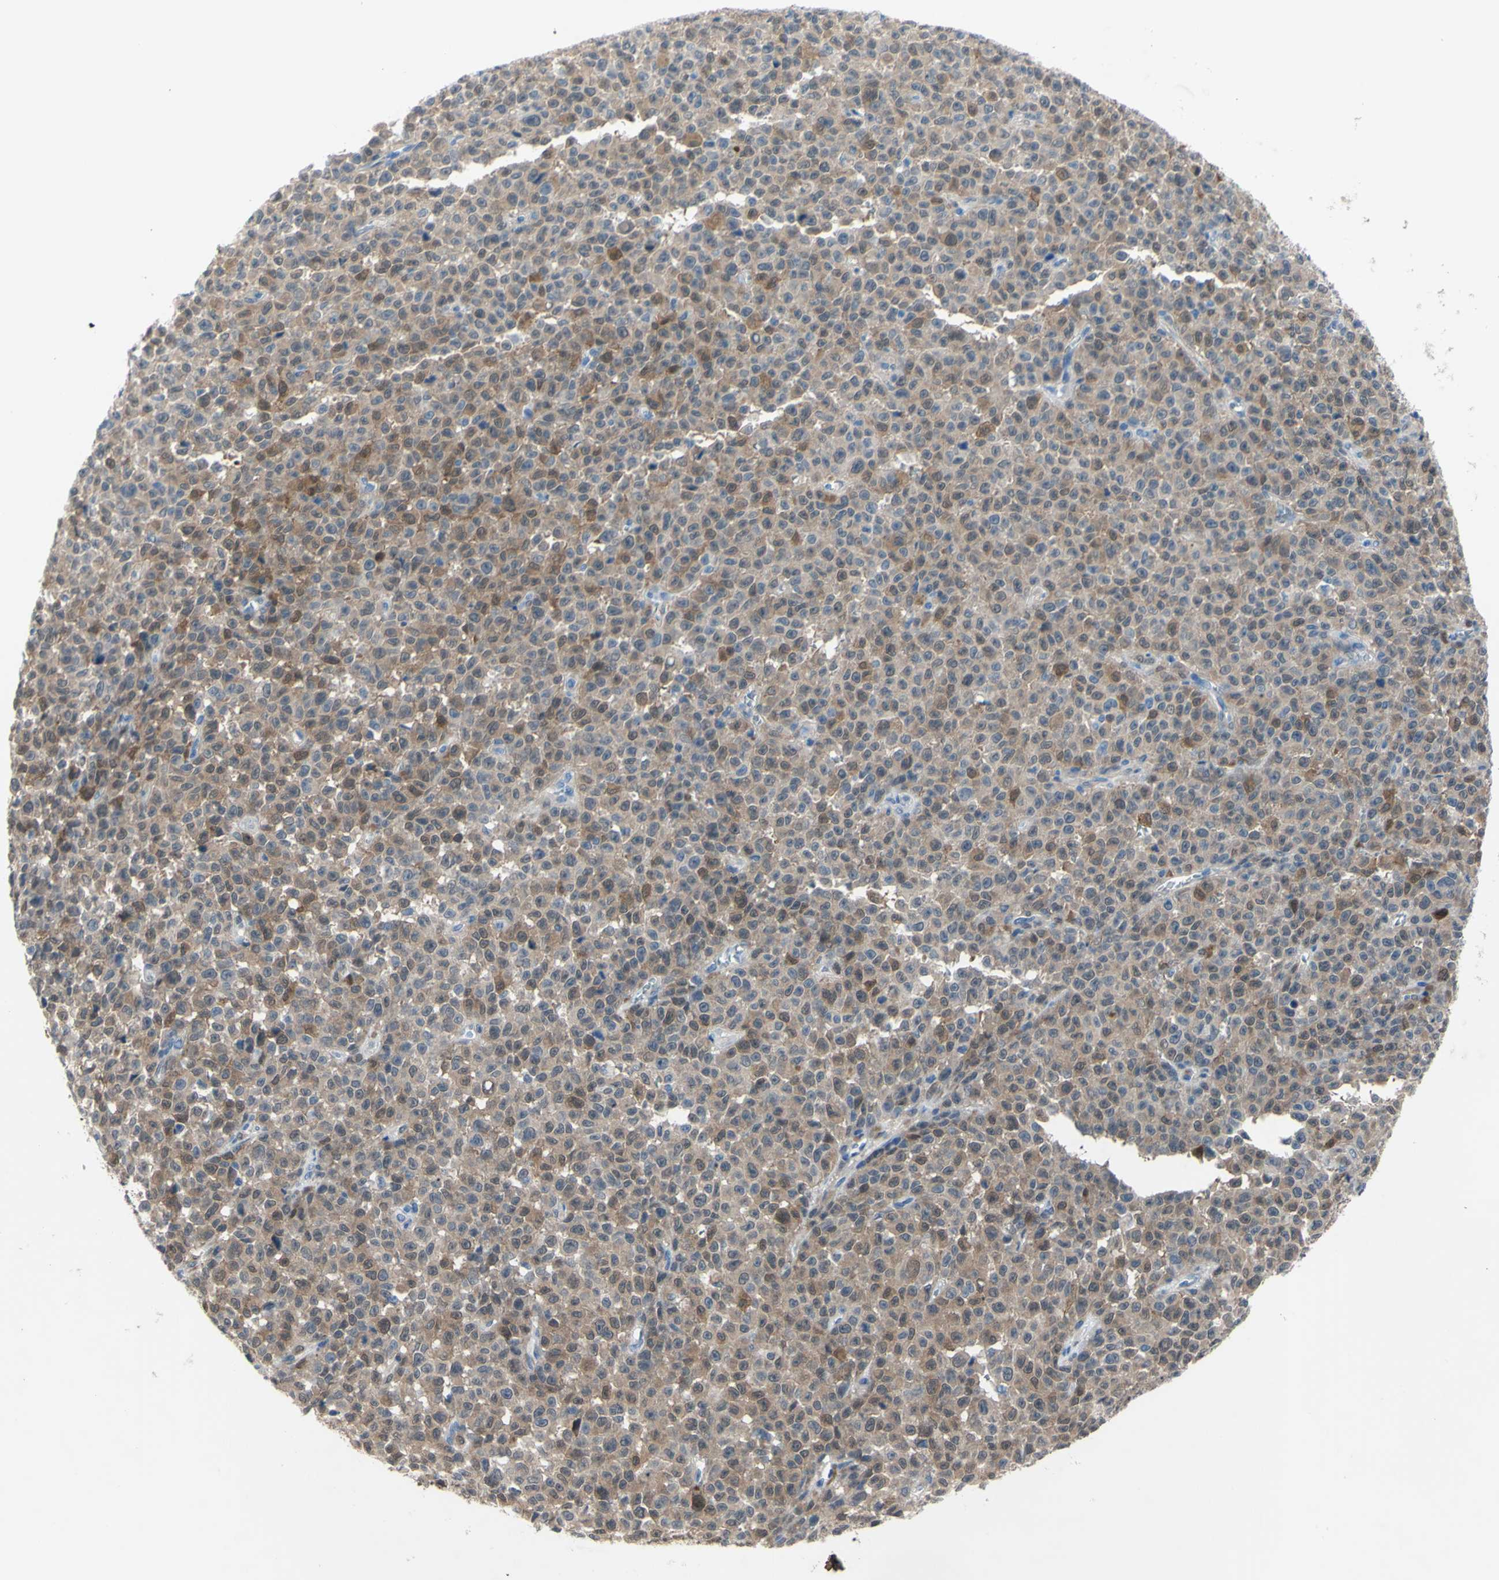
{"staining": {"intensity": "weak", "quantity": ">75%", "location": "cytoplasmic/membranous"}, "tissue": "melanoma", "cell_type": "Tumor cells", "image_type": "cancer", "snomed": [{"axis": "morphology", "description": "Malignant melanoma, NOS"}, {"axis": "topography", "description": "Skin"}], "caption": "This image displays immunohistochemistry staining of human melanoma, with low weak cytoplasmic/membranous positivity in approximately >75% of tumor cells.", "gene": "NOL3", "patient": {"sex": "female", "age": 82}}